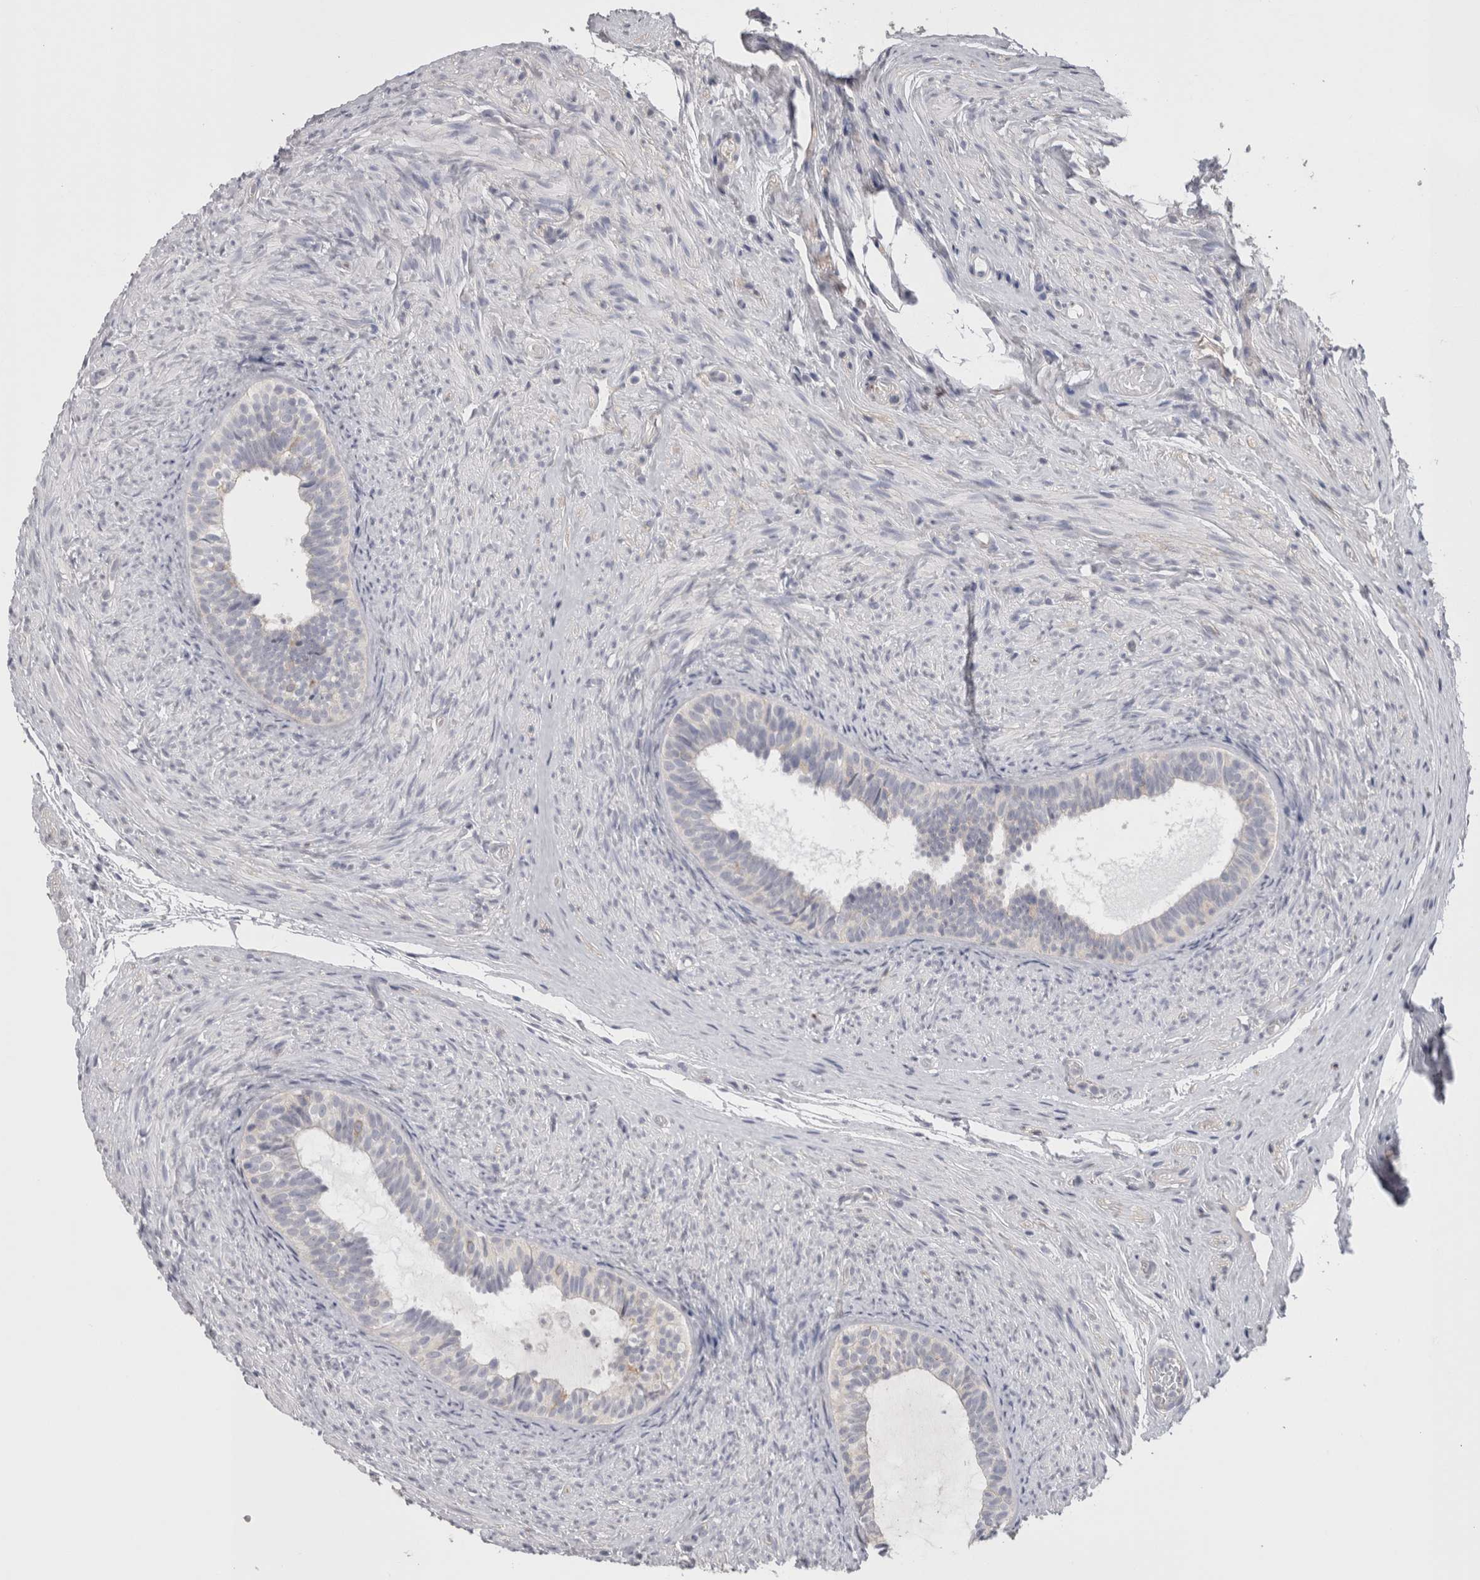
{"staining": {"intensity": "moderate", "quantity": "<25%", "location": "cytoplasmic/membranous"}, "tissue": "epididymis", "cell_type": "Glandular cells", "image_type": "normal", "snomed": [{"axis": "morphology", "description": "Normal tissue, NOS"}, {"axis": "topography", "description": "Epididymis"}], "caption": "Immunohistochemical staining of unremarkable human epididymis shows moderate cytoplasmic/membranous protein positivity in about <25% of glandular cells.", "gene": "NECTIN2", "patient": {"sex": "male", "age": 5}}